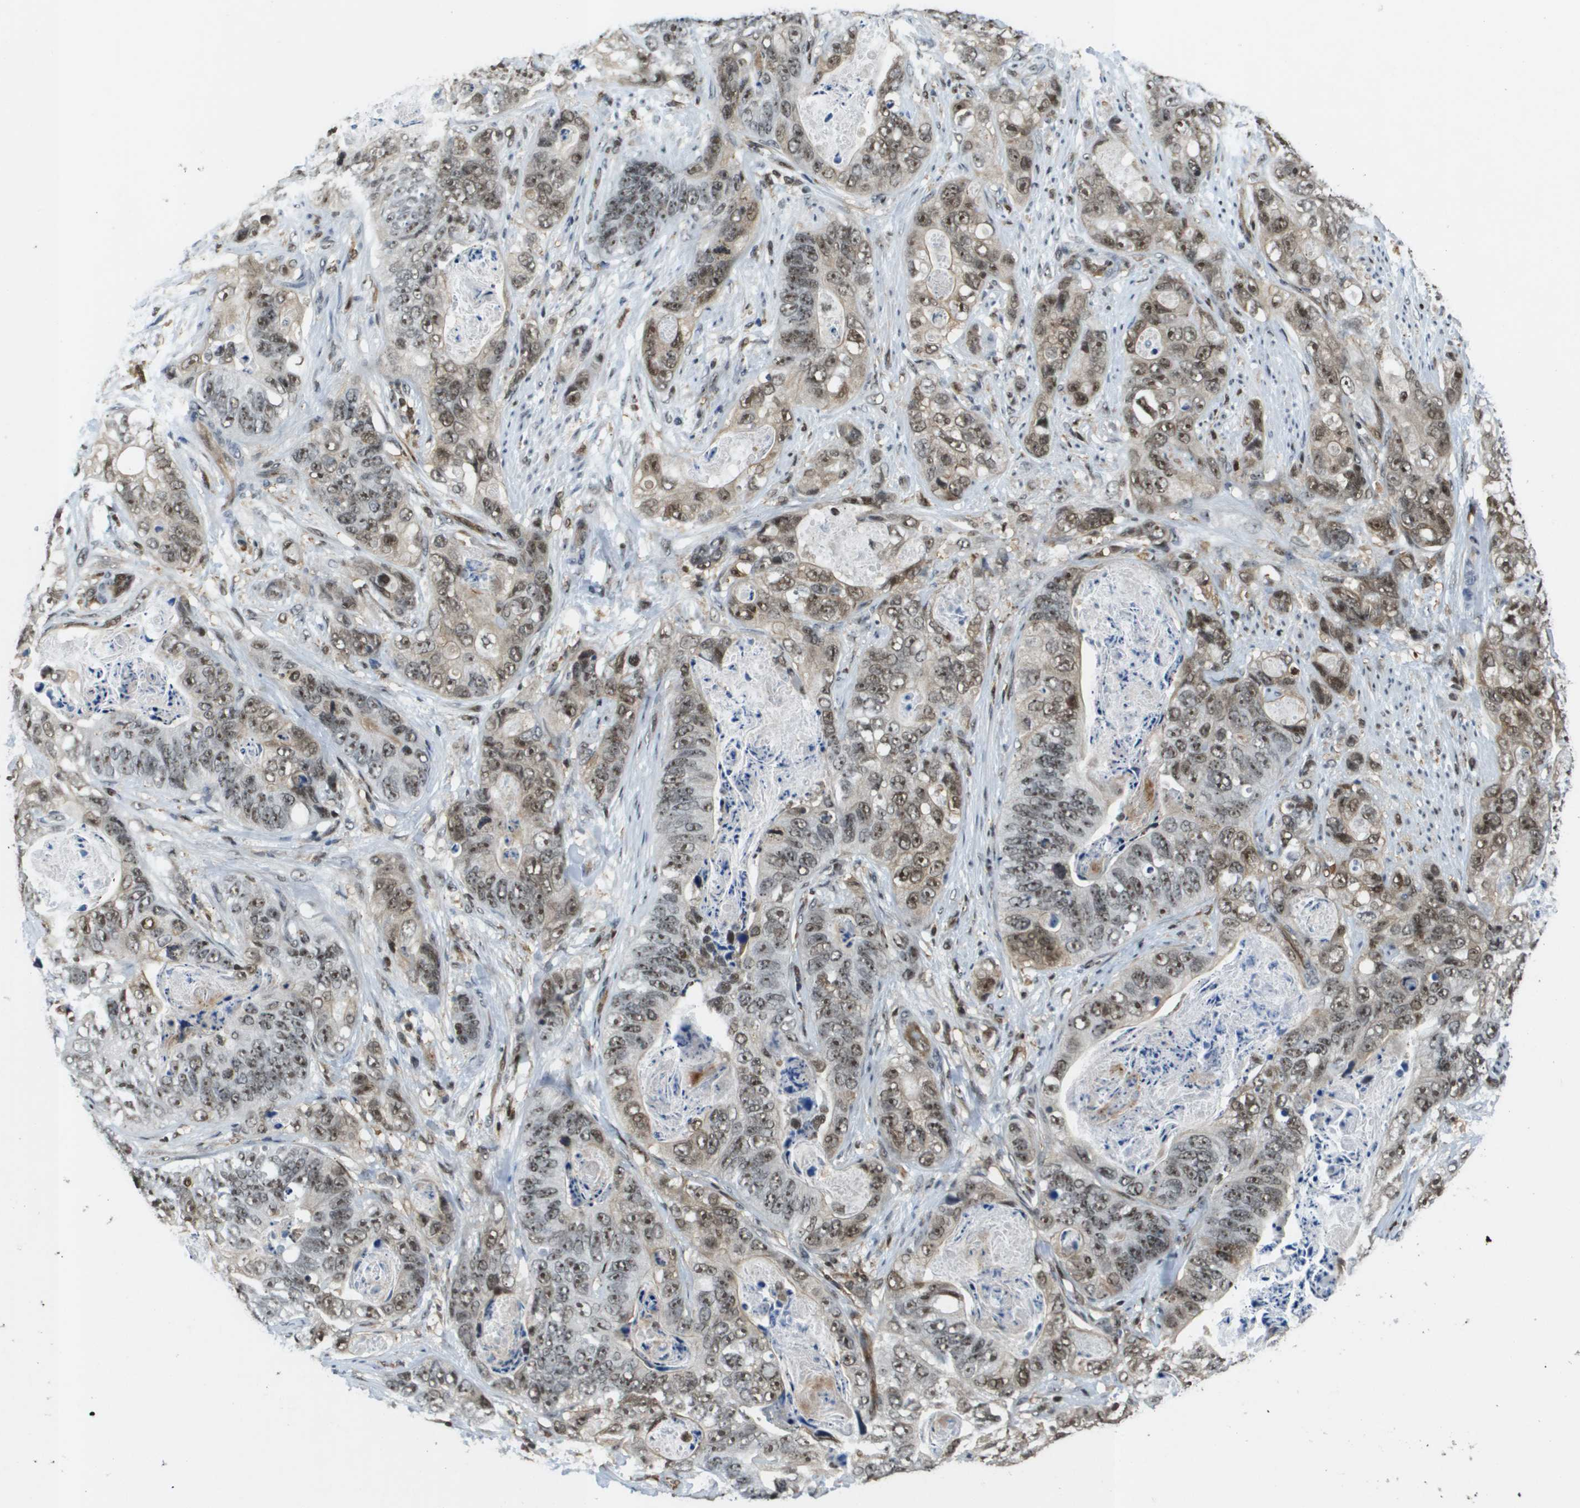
{"staining": {"intensity": "weak", "quantity": ">75%", "location": "nuclear"}, "tissue": "stomach cancer", "cell_type": "Tumor cells", "image_type": "cancer", "snomed": [{"axis": "morphology", "description": "Adenocarcinoma, NOS"}, {"axis": "topography", "description": "Stomach"}], "caption": "Immunohistochemical staining of human adenocarcinoma (stomach) shows weak nuclear protein expression in approximately >75% of tumor cells. (DAB (3,3'-diaminobenzidine) IHC with brightfield microscopy, high magnification).", "gene": "EP400", "patient": {"sex": "female", "age": 89}}